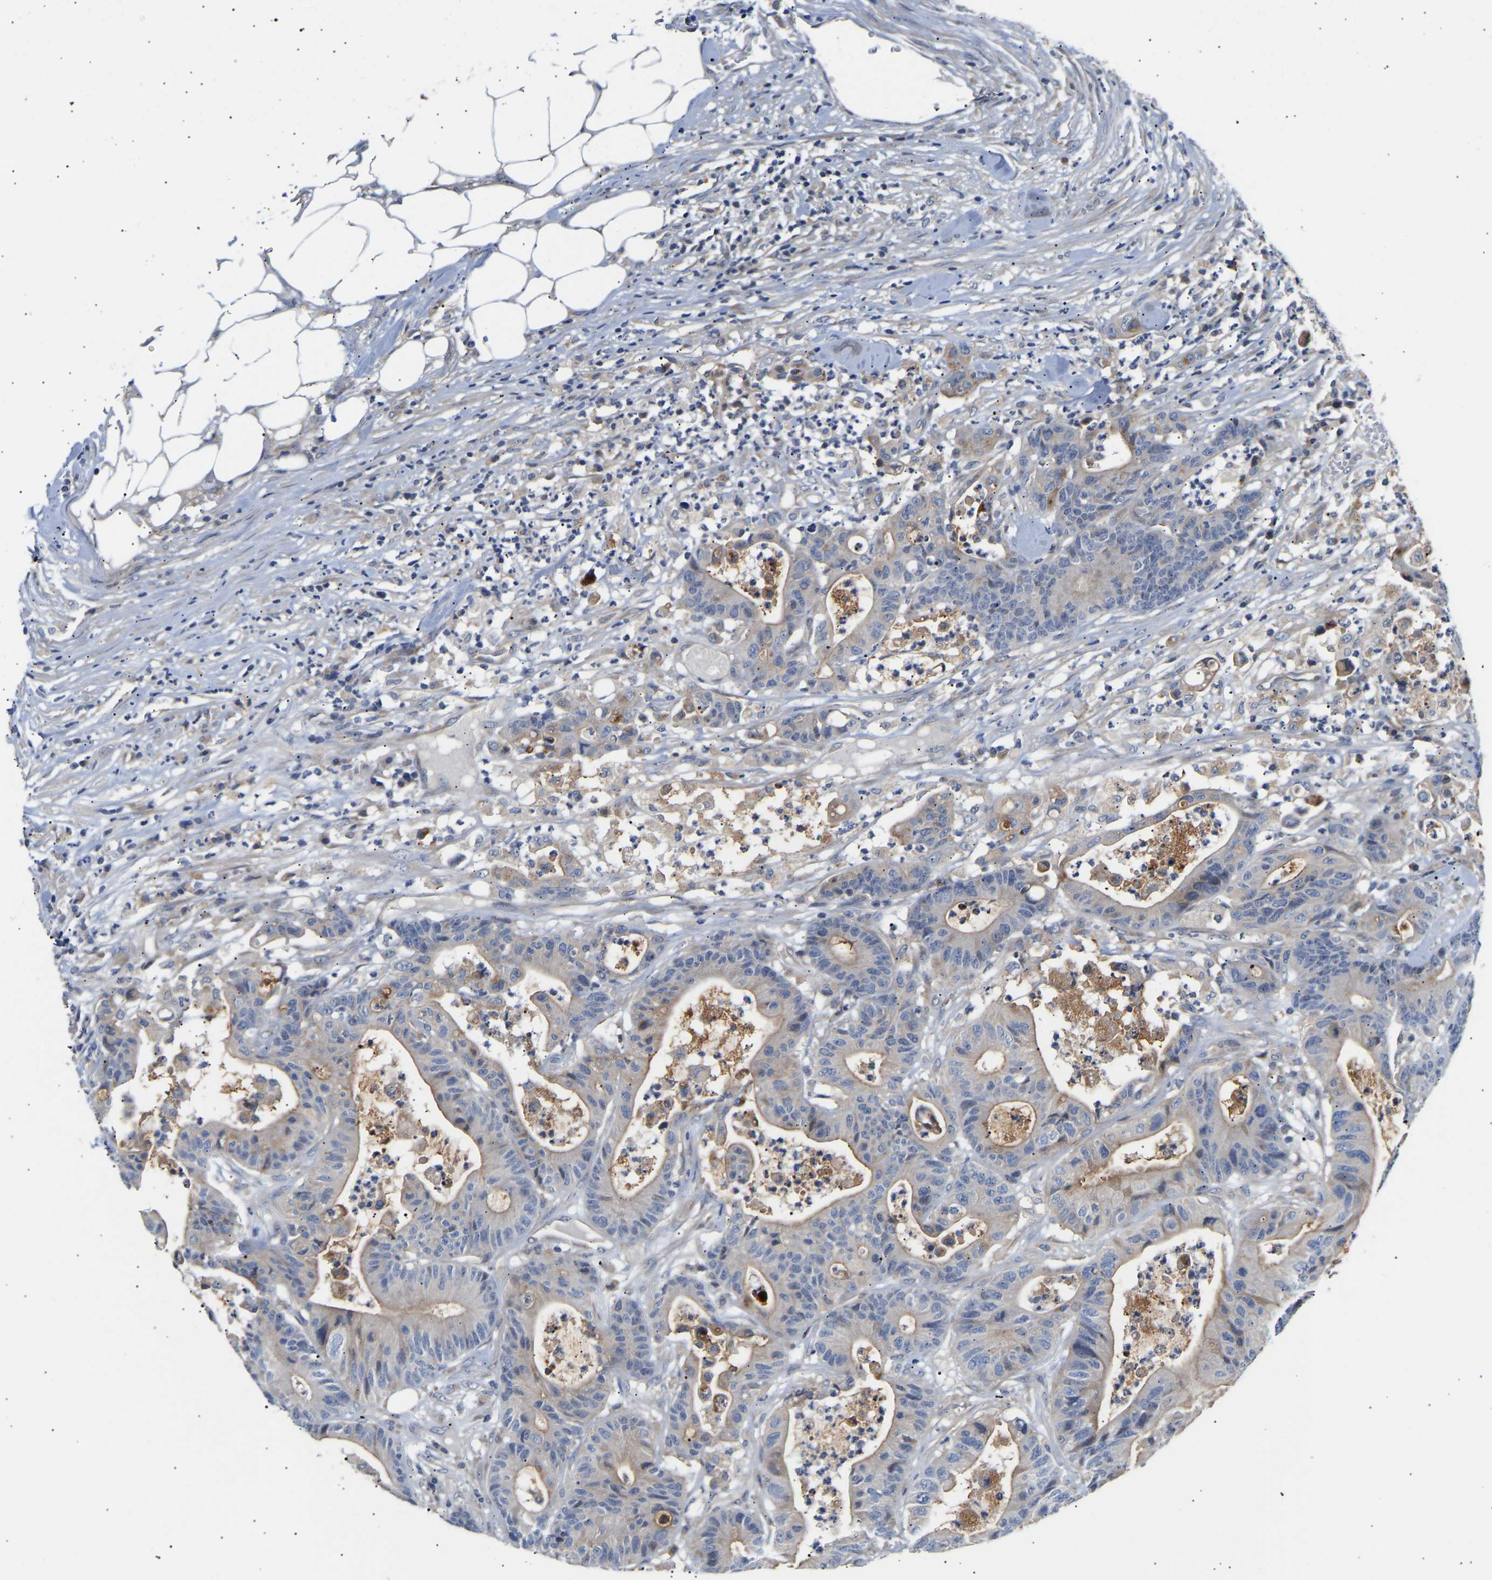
{"staining": {"intensity": "weak", "quantity": "<25%", "location": "cytoplasmic/membranous"}, "tissue": "colorectal cancer", "cell_type": "Tumor cells", "image_type": "cancer", "snomed": [{"axis": "morphology", "description": "Adenocarcinoma, NOS"}, {"axis": "topography", "description": "Colon"}], "caption": "High magnification brightfield microscopy of colorectal adenocarcinoma stained with DAB (3,3'-diaminobenzidine) (brown) and counterstained with hematoxylin (blue): tumor cells show no significant expression.", "gene": "KASH5", "patient": {"sex": "female", "age": 84}}